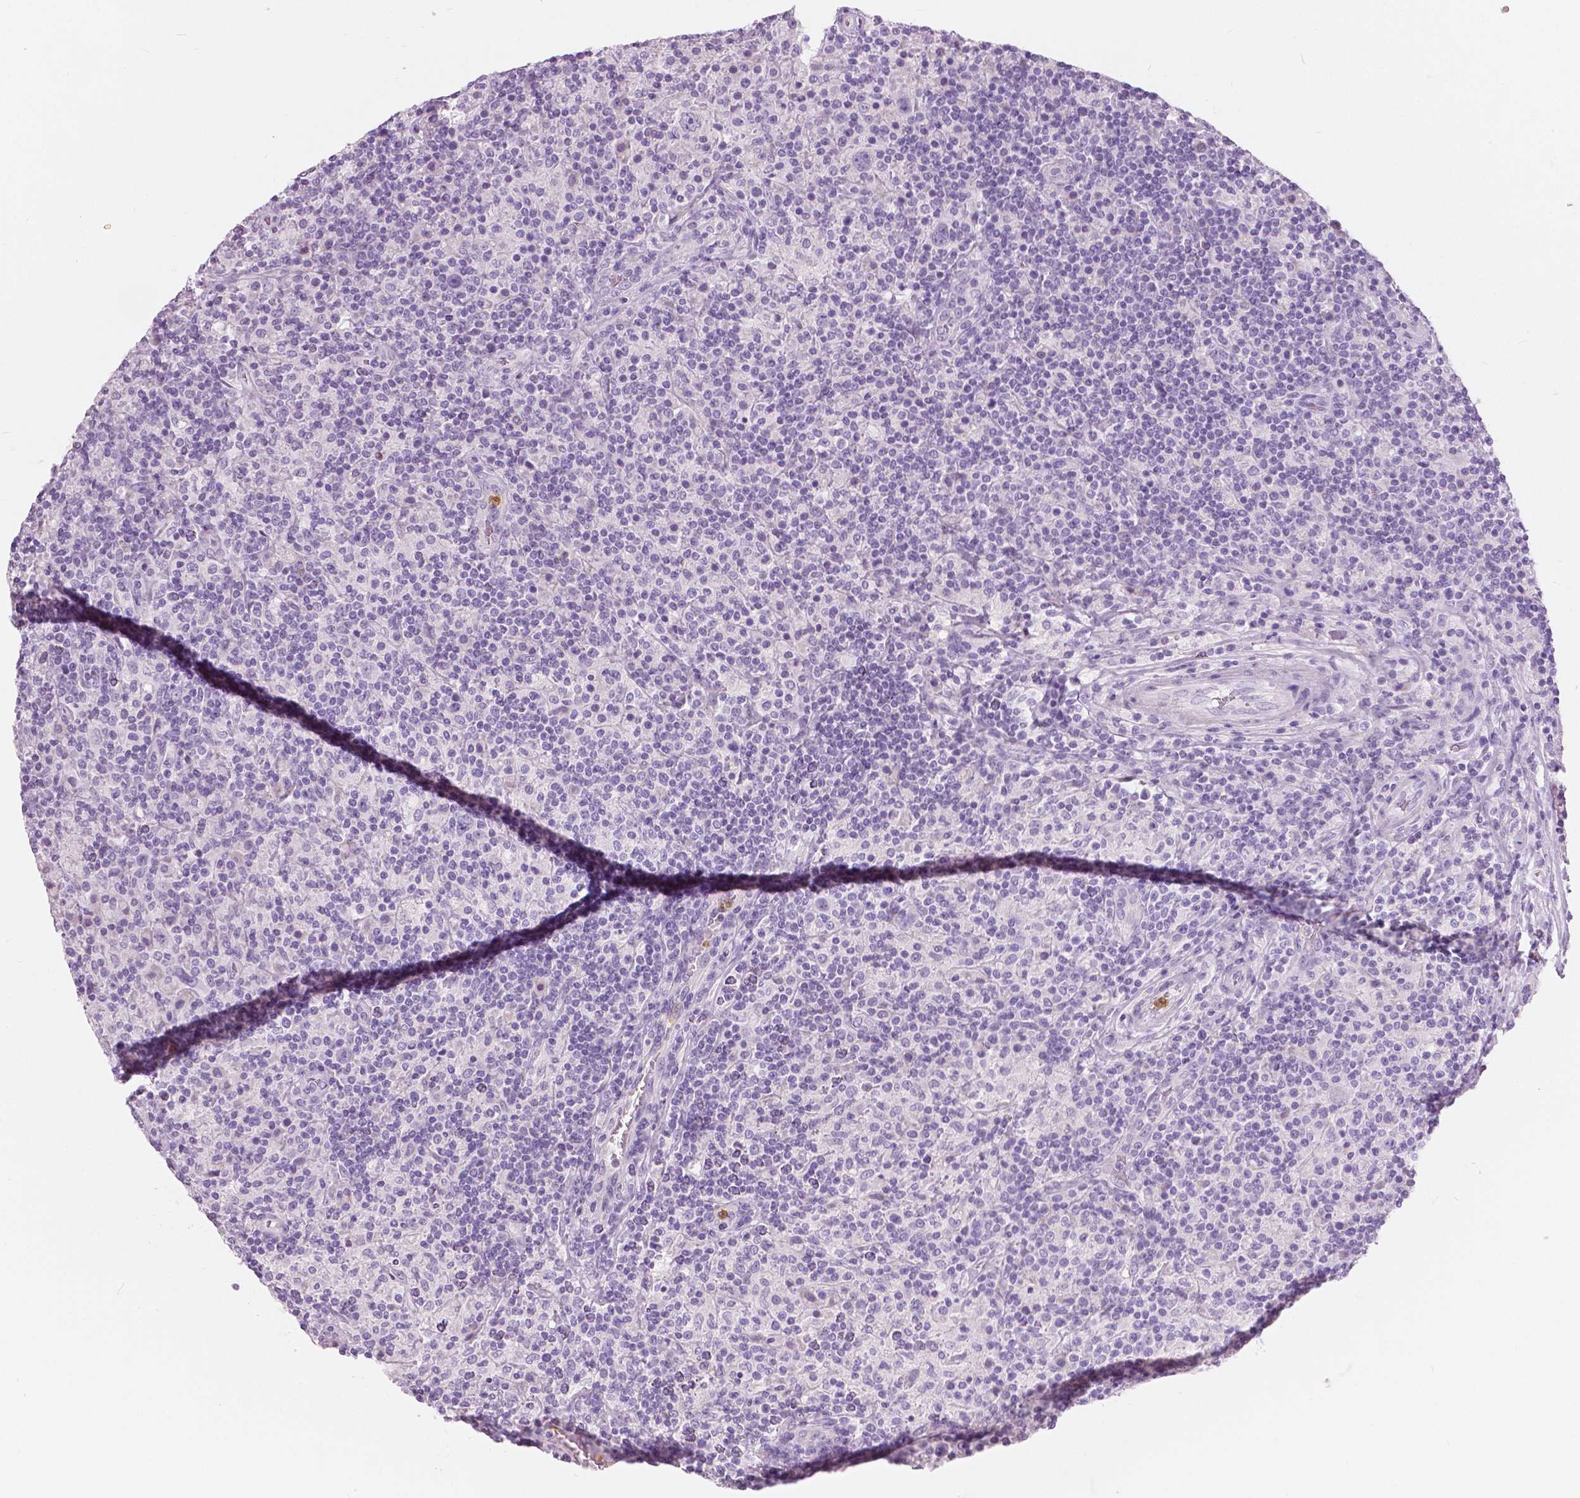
{"staining": {"intensity": "negative", "quantity": "none", "location": "none"}, "tissue": "lymphoma", "cell_type": "Tumor cells", "image_type": "cancer", "snomed": [{"axis": "morphology", "description": "Hodgkin's disease, NOS"}, {"axis": "topography", "description": "Lymph node"}], "caption": "Lymphoma was stained to show a protein in brown. There is no significant positivity in tumor cells.", "gene": "CXCR2", "patient": {"sex": "male", "age": 70}}